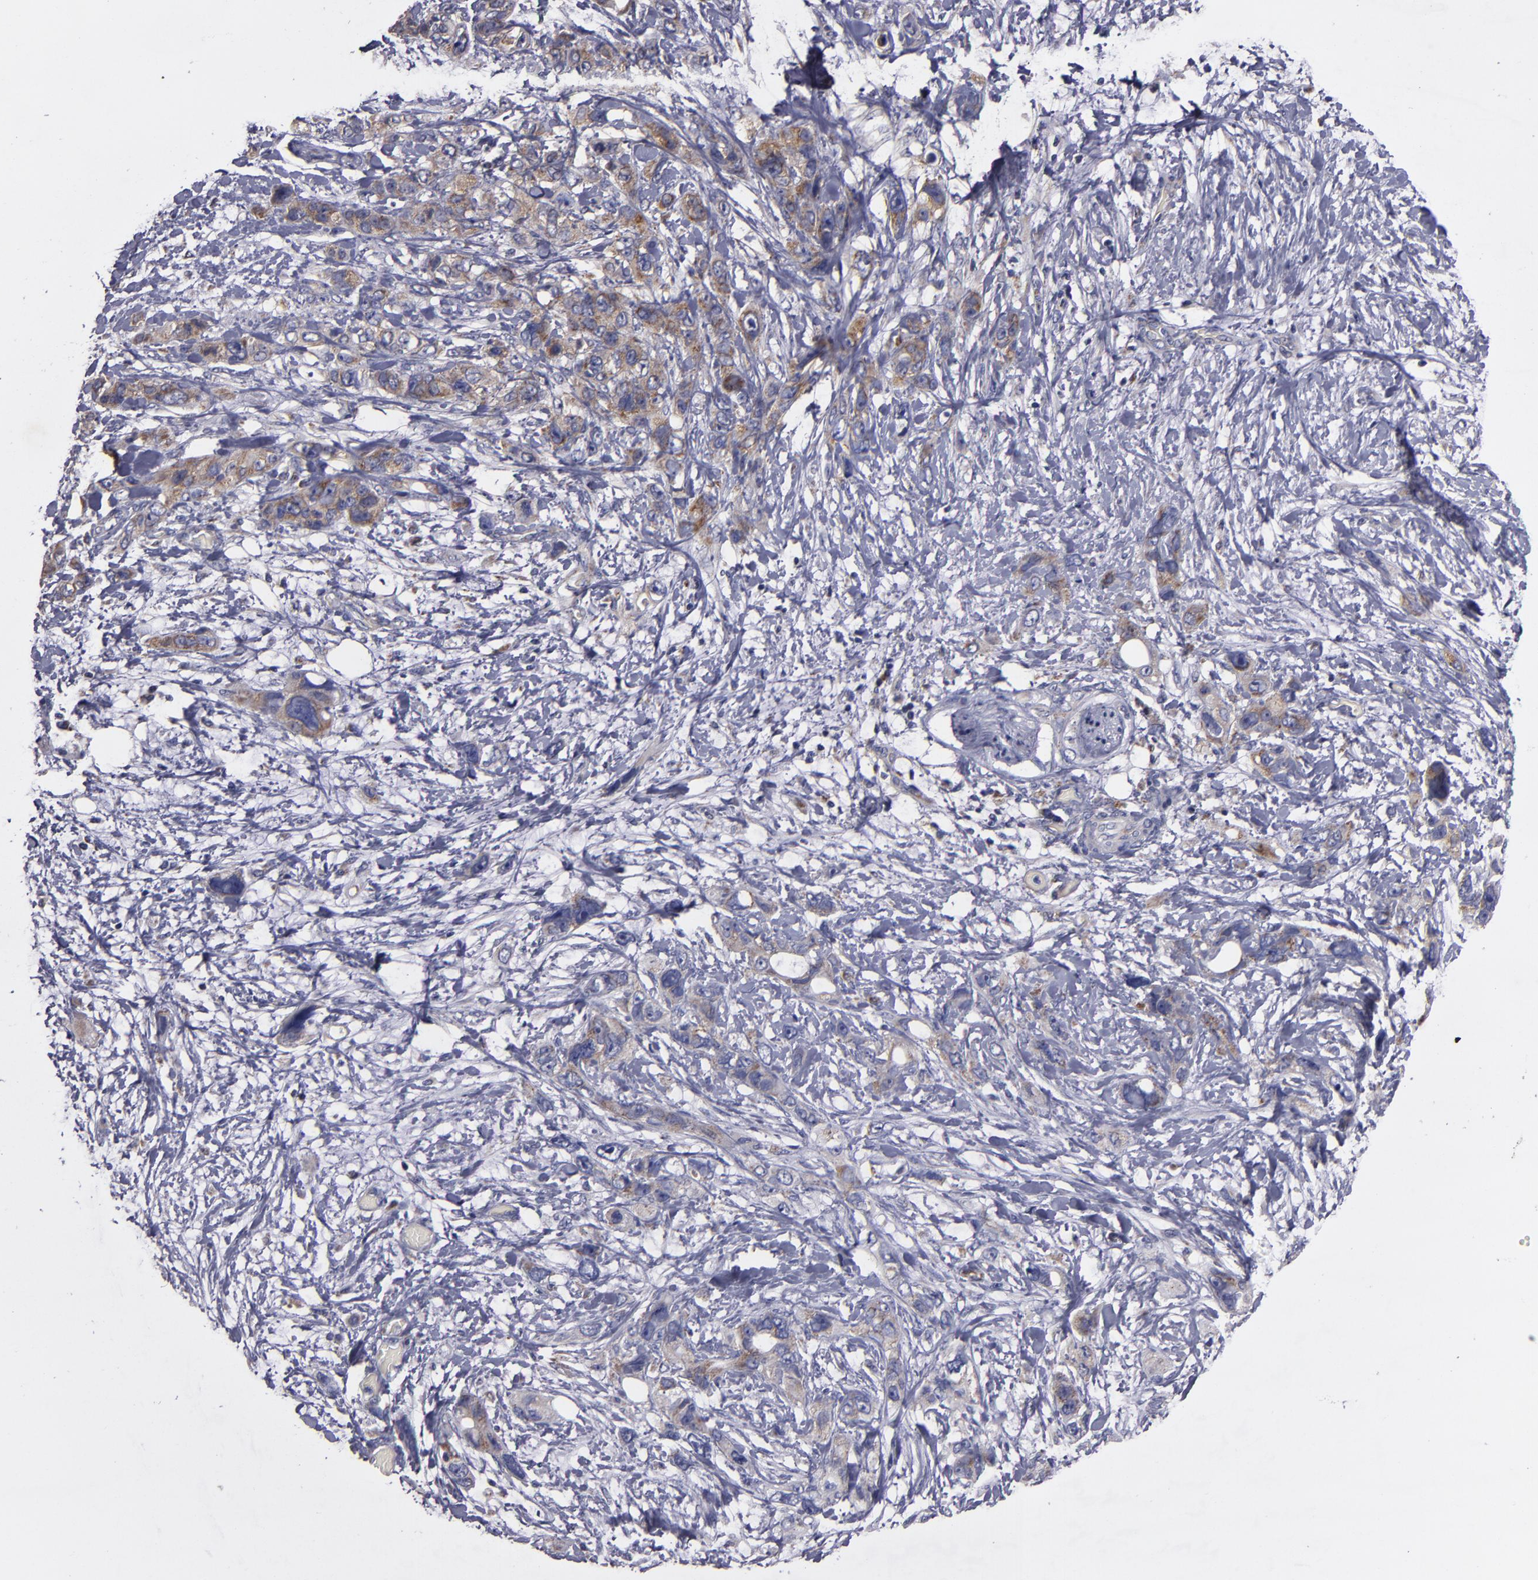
{"staining": {"intensity": "moderate", "quantity": ">75%", "location": "cytoplasmic/membranous"}, "tissue": "stomach cancer", "cell_type": "Tumor cells", "image_type": "cancer", "snomed": [{"axis": "morphology", "description": "Adenocarcinoma, NOS"}, {"axis": "topography", "description": "Stomach, upper"}], "caption": "The immunohistochemical stain highlights moderate cytoplasmic/membranous positivity in tumor cells of stomach adenocarcinoma tissue.", "gene": "CLTA", "patient": {"sex": "male", "age": 47}}